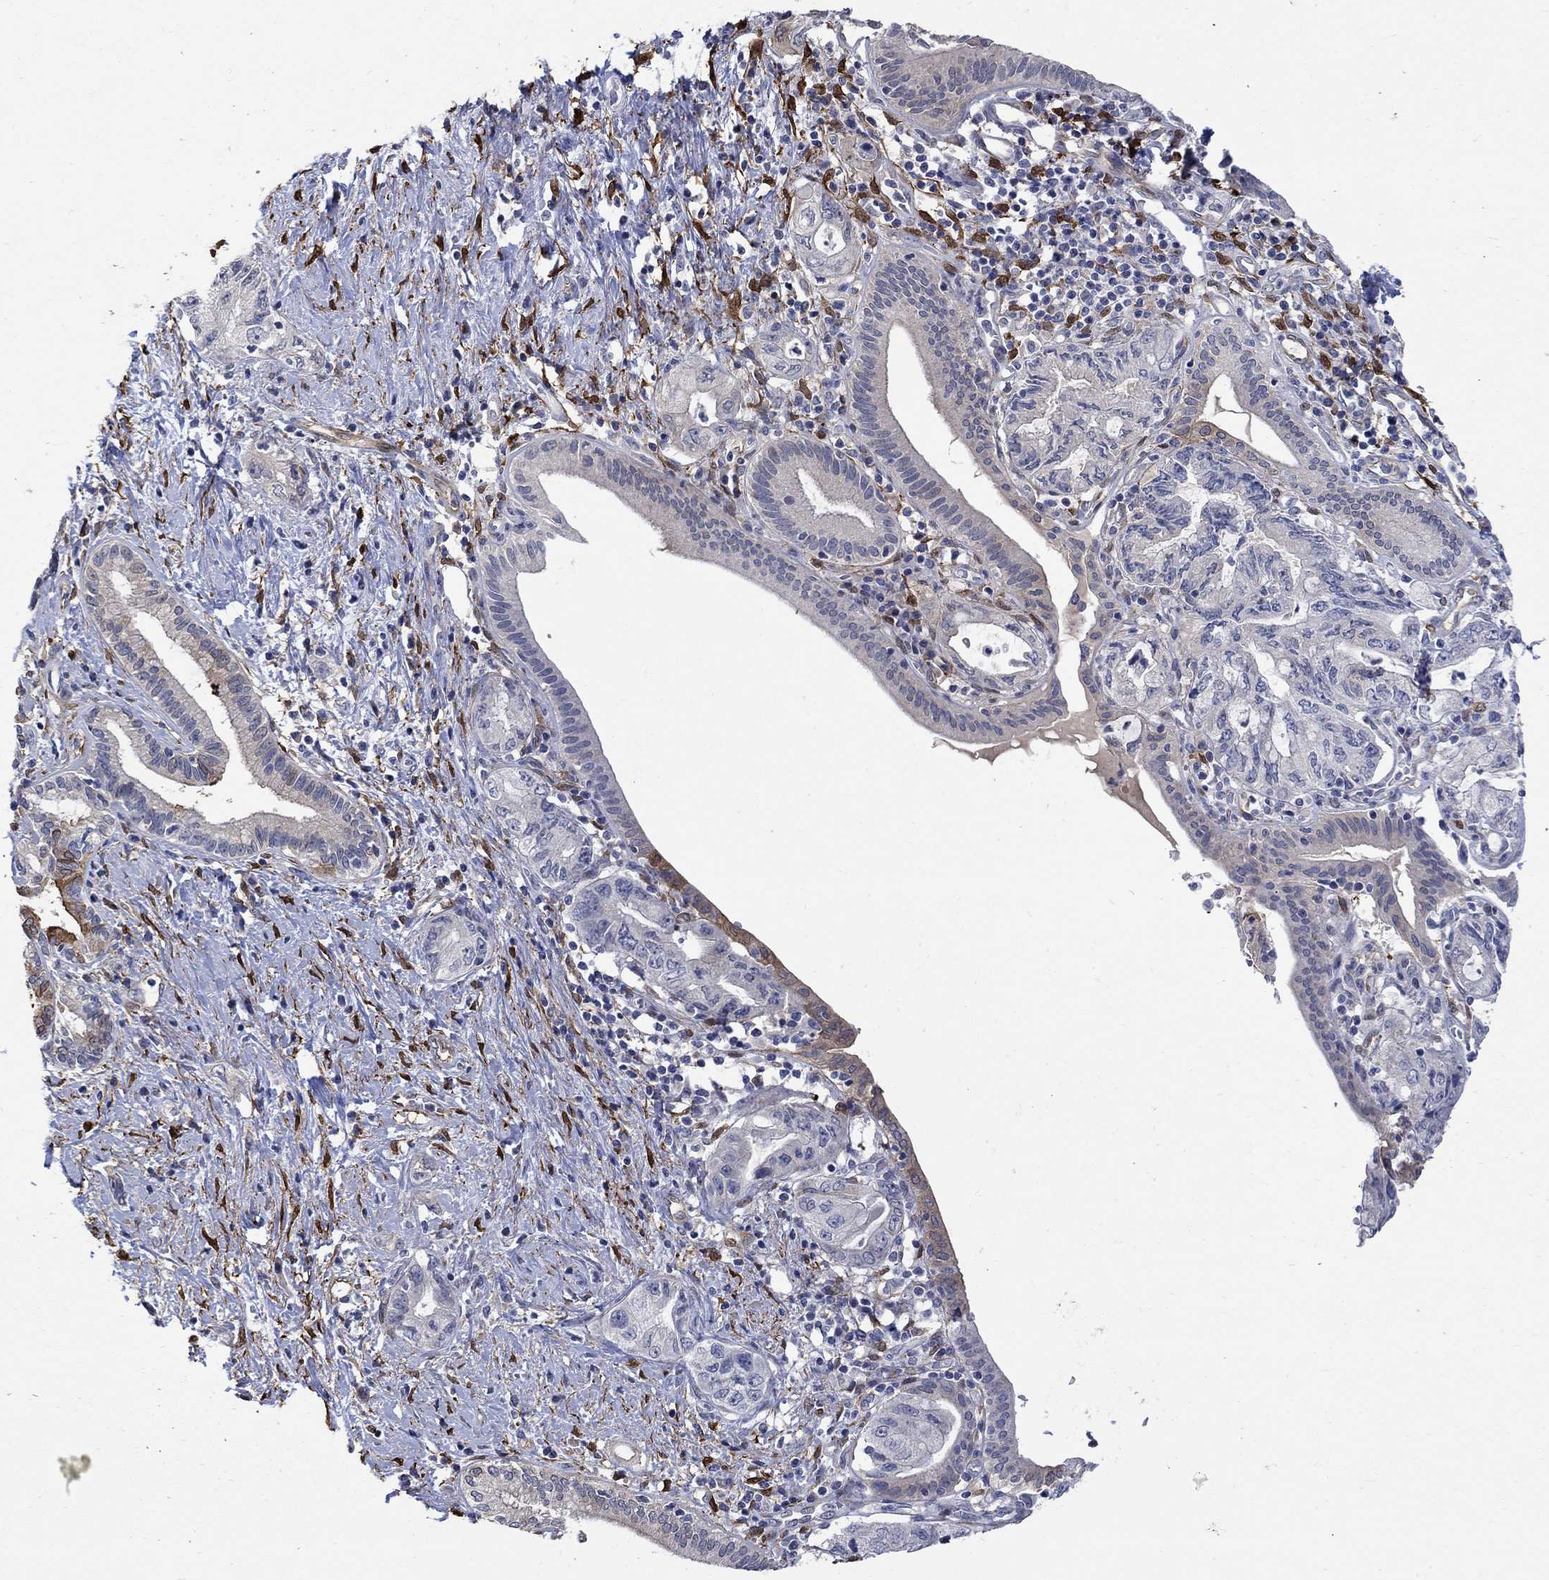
{"staining": {"intensity": "negative", "quantity": "none", "location": "none"}, "tissue": "pancreatic cancer", "cell_type": "Tumor cells", "image_type": "cancer", "snomed": [{"axis": "morphology", "description": "Adenocarcinoma, NOS"}, {"axis": "topography", "description": "Pancreas"}], "caption": "DAB (3,3'-diaminobenzidine) immunohistochemical staining of pancreatic cancer (adenocarcinoma) demonstrates no significant positivity in tumor cells. (DAB IHC, high magnification).", "gene": "TGM2", "patient": {"sex": "female", "age": 73}}